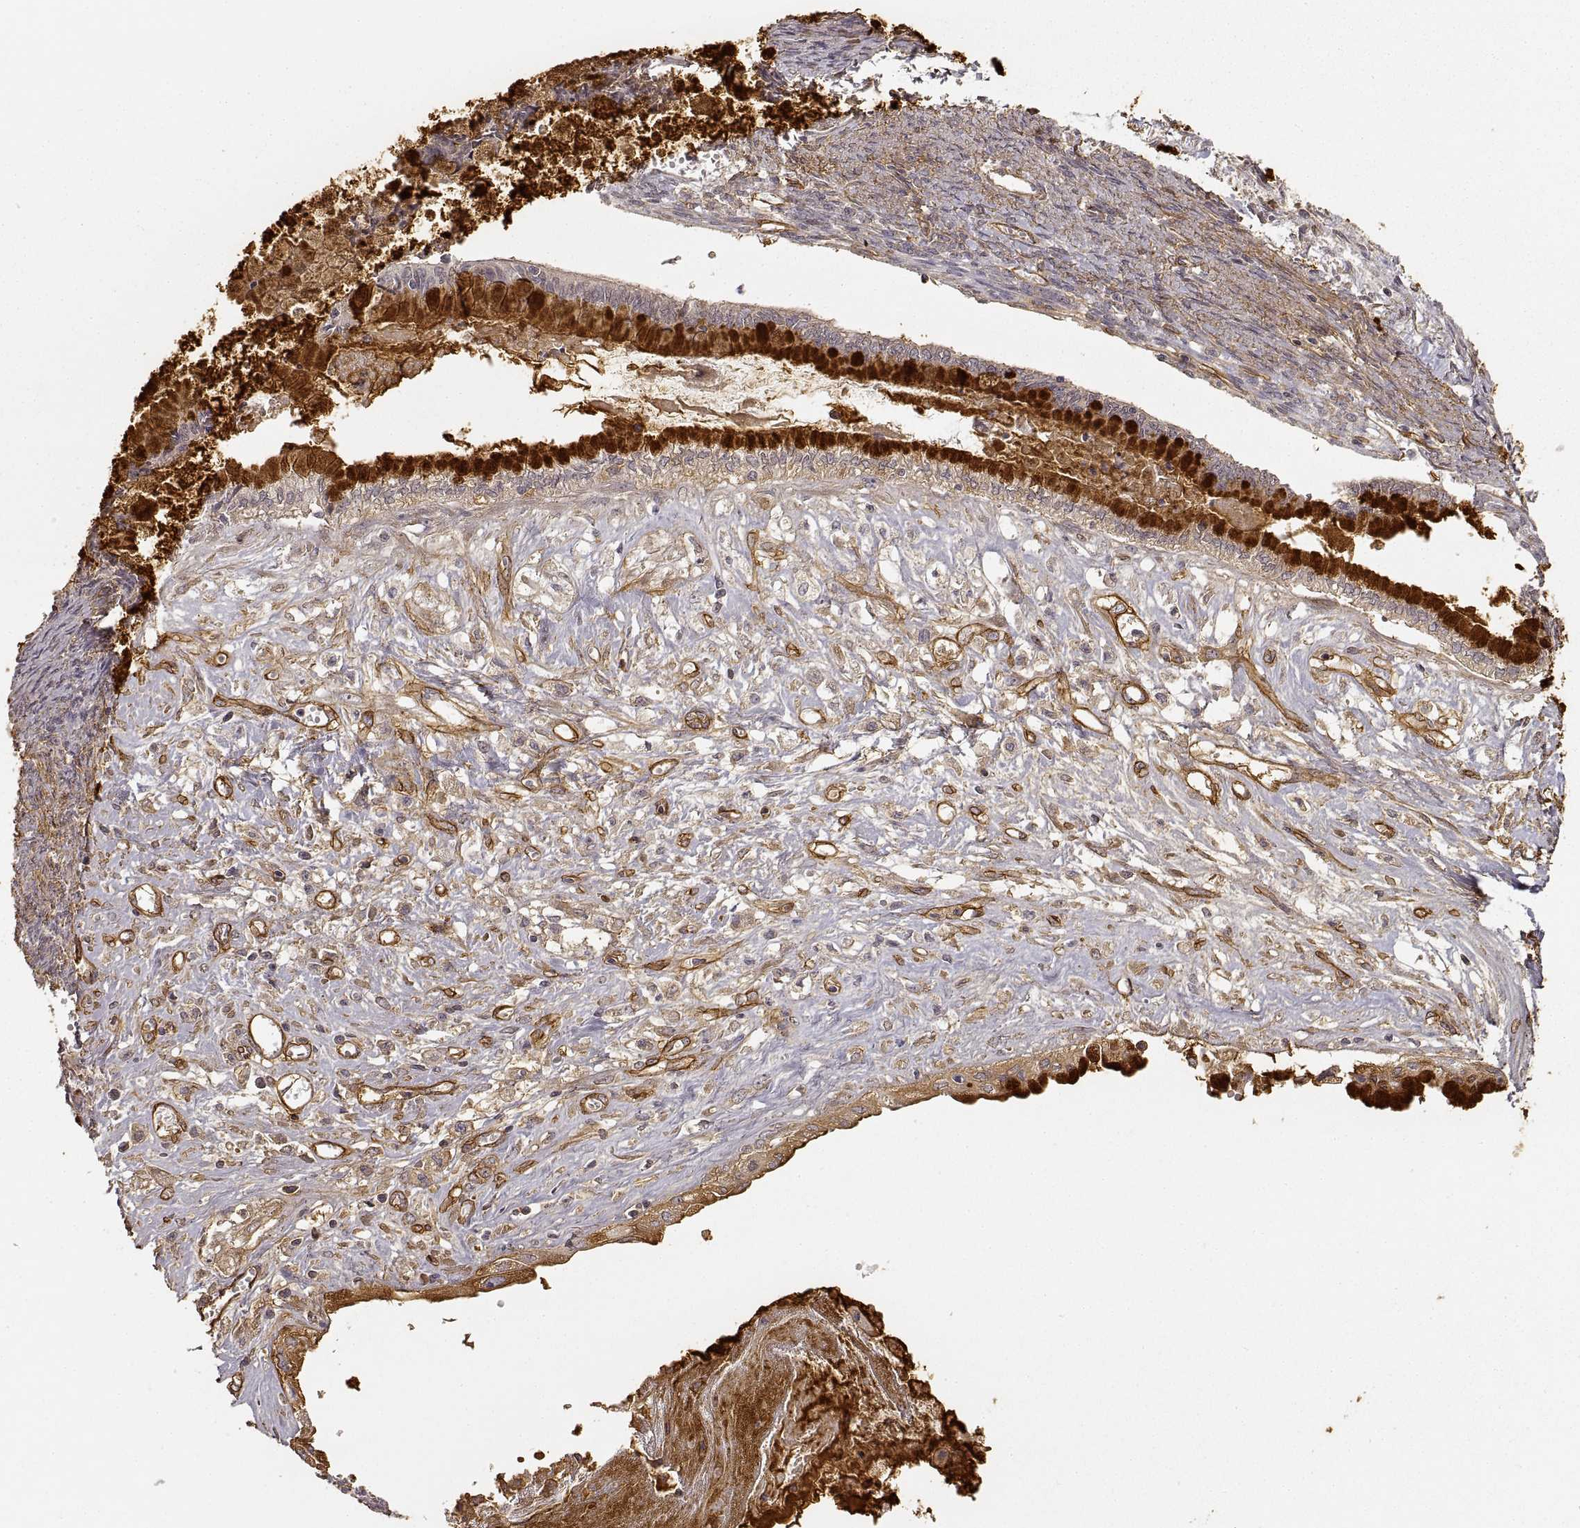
{"staining": {"intensity": "negative", "quantity": "none", "location": "none"}, "tissue": "ovarian cancer", "cell_type": "Tumor cells", "image_type": "cancer", "snomed": [{"axis": "morphology", "description": "Cystadenocarcinoma, mucinous, NOS"}, {"axis": "topography", "description": "Ovary"}], "caption": "Immunohistochemical staining of human ovarian mucinous cystadenocarcinoma exhibits no significant staining in tumor cells.", "gene": "LAMA4", "patient": {"sex": "female", "age": 67}}